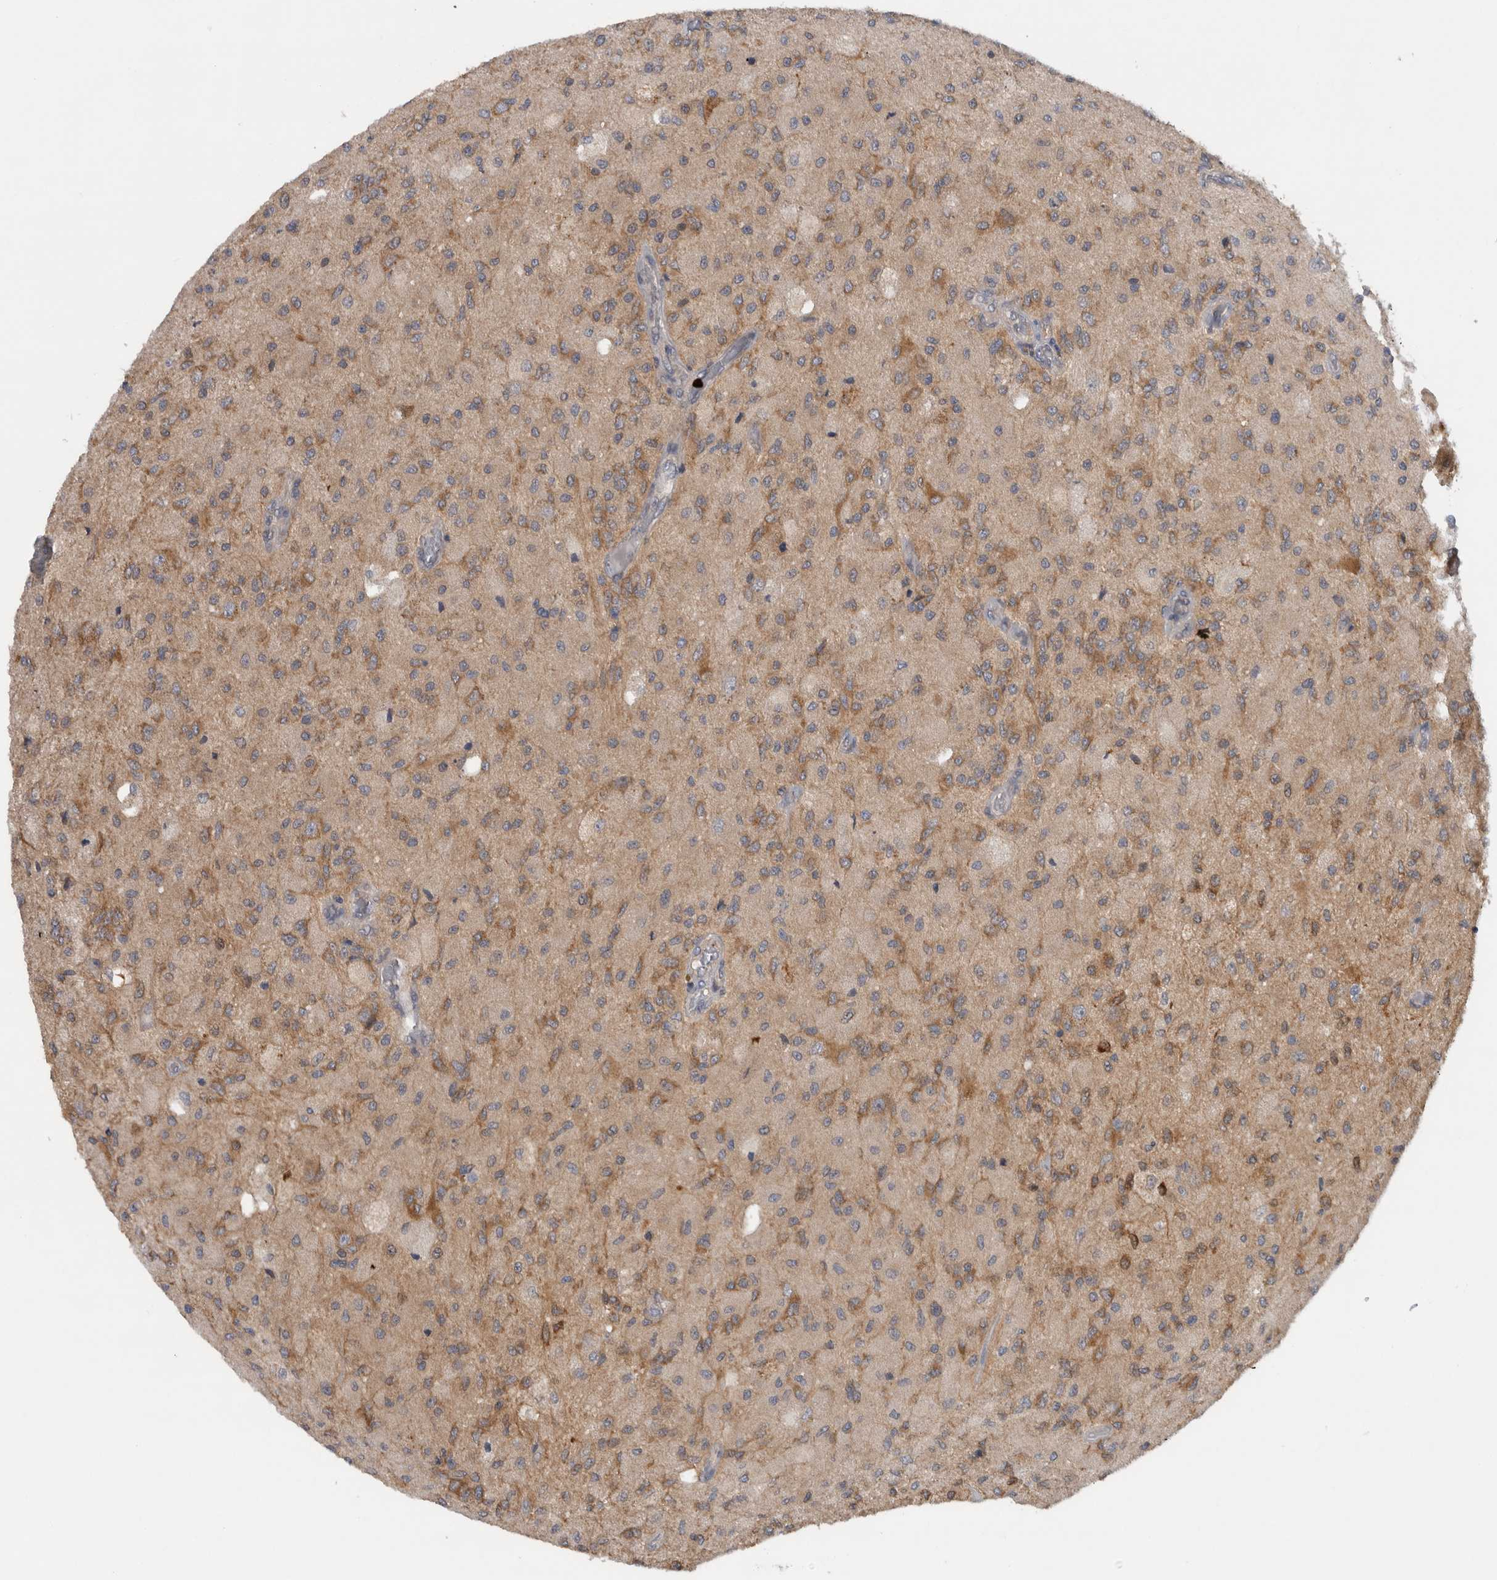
{"staining": {"intensity": "moderate", "quantity": ">75%", "location": "cytoplasmic/membranous"}, "tissue": "glioma", "cell_type": "Tumor cells", "image_type": "cancer", "snomed": [{"axis": "morphology", "description": "Normal tissue, NOS"}, {"axis": "morphology", "description": "Glioma, malignant, High grade"}, {"axis": "topography", "description": "Cerebral cortex"}], "caption": "Immunohistochemical staining of glioma exhibits medium levels of moderate cytoplasmic/membranous staining in approximately >75% of tumor cells. The staining was performed using DAB, with brown indicating positive protein expression. Nuclei are stained blue with hematoxylin.", "gene": "PDCD2", "patient": {"sex": "male", "age": 77}}